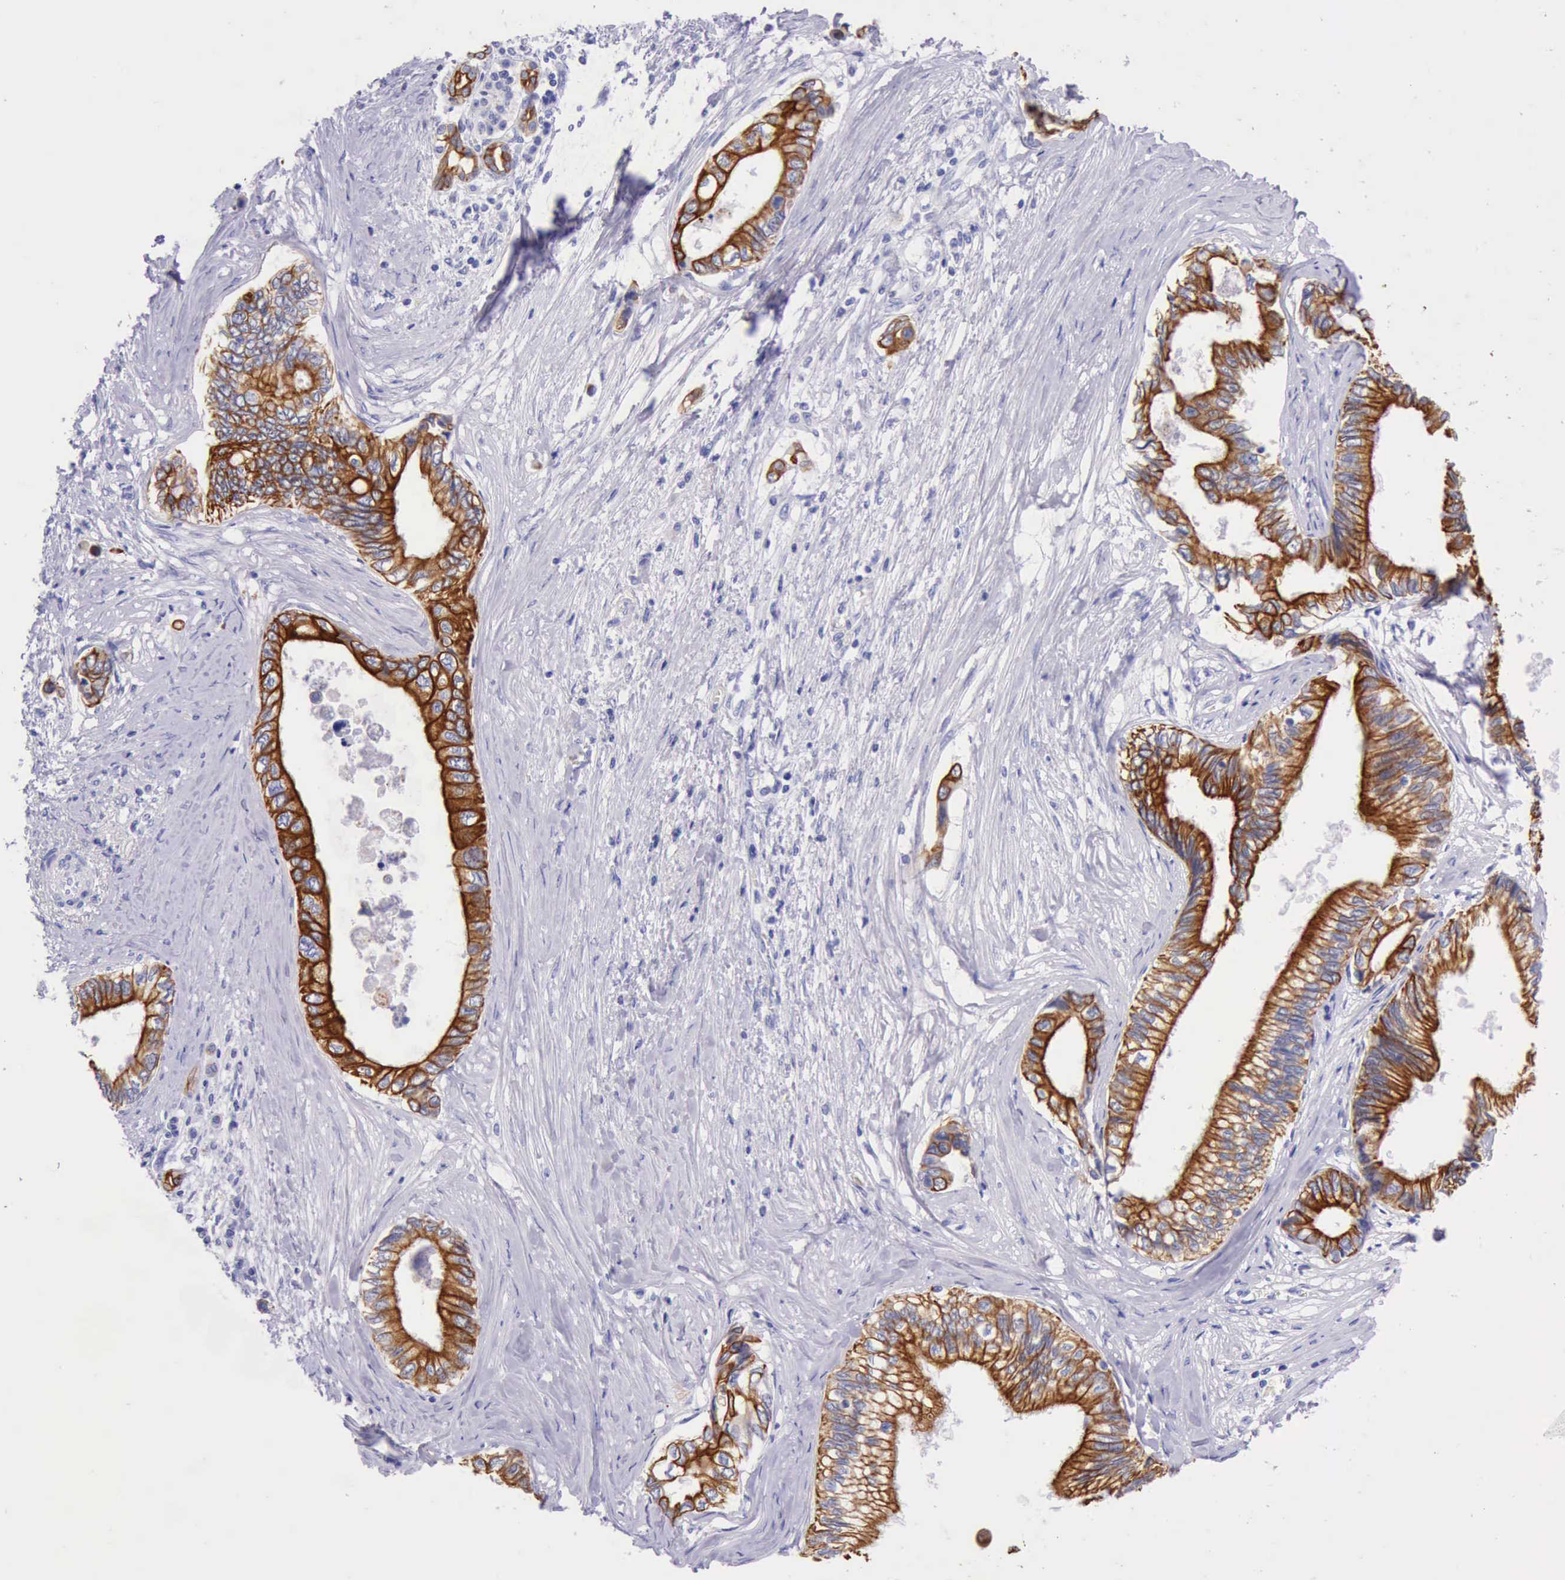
{"staining": {"intensity": "strong", "quantity": ">75%", "location": "cytoplasmic/membranous"}, "tissue": "pancreatic cancer", "cell_type": "Tumor cells", "image_type": "cancer", "snomed": [{"axis": "morphology", "description": "Adenocarcinoma, NOS"}, {"axis": "topography", "description": "Pancreas"}], "caption": "Strong cytoplasmic/membranous protein expression is appreciated in about >75% of tumor cells in adenocarcinoma (pancreatic).", "gene": "KRT8", "patient": {"sex": "female", "age": 66}}